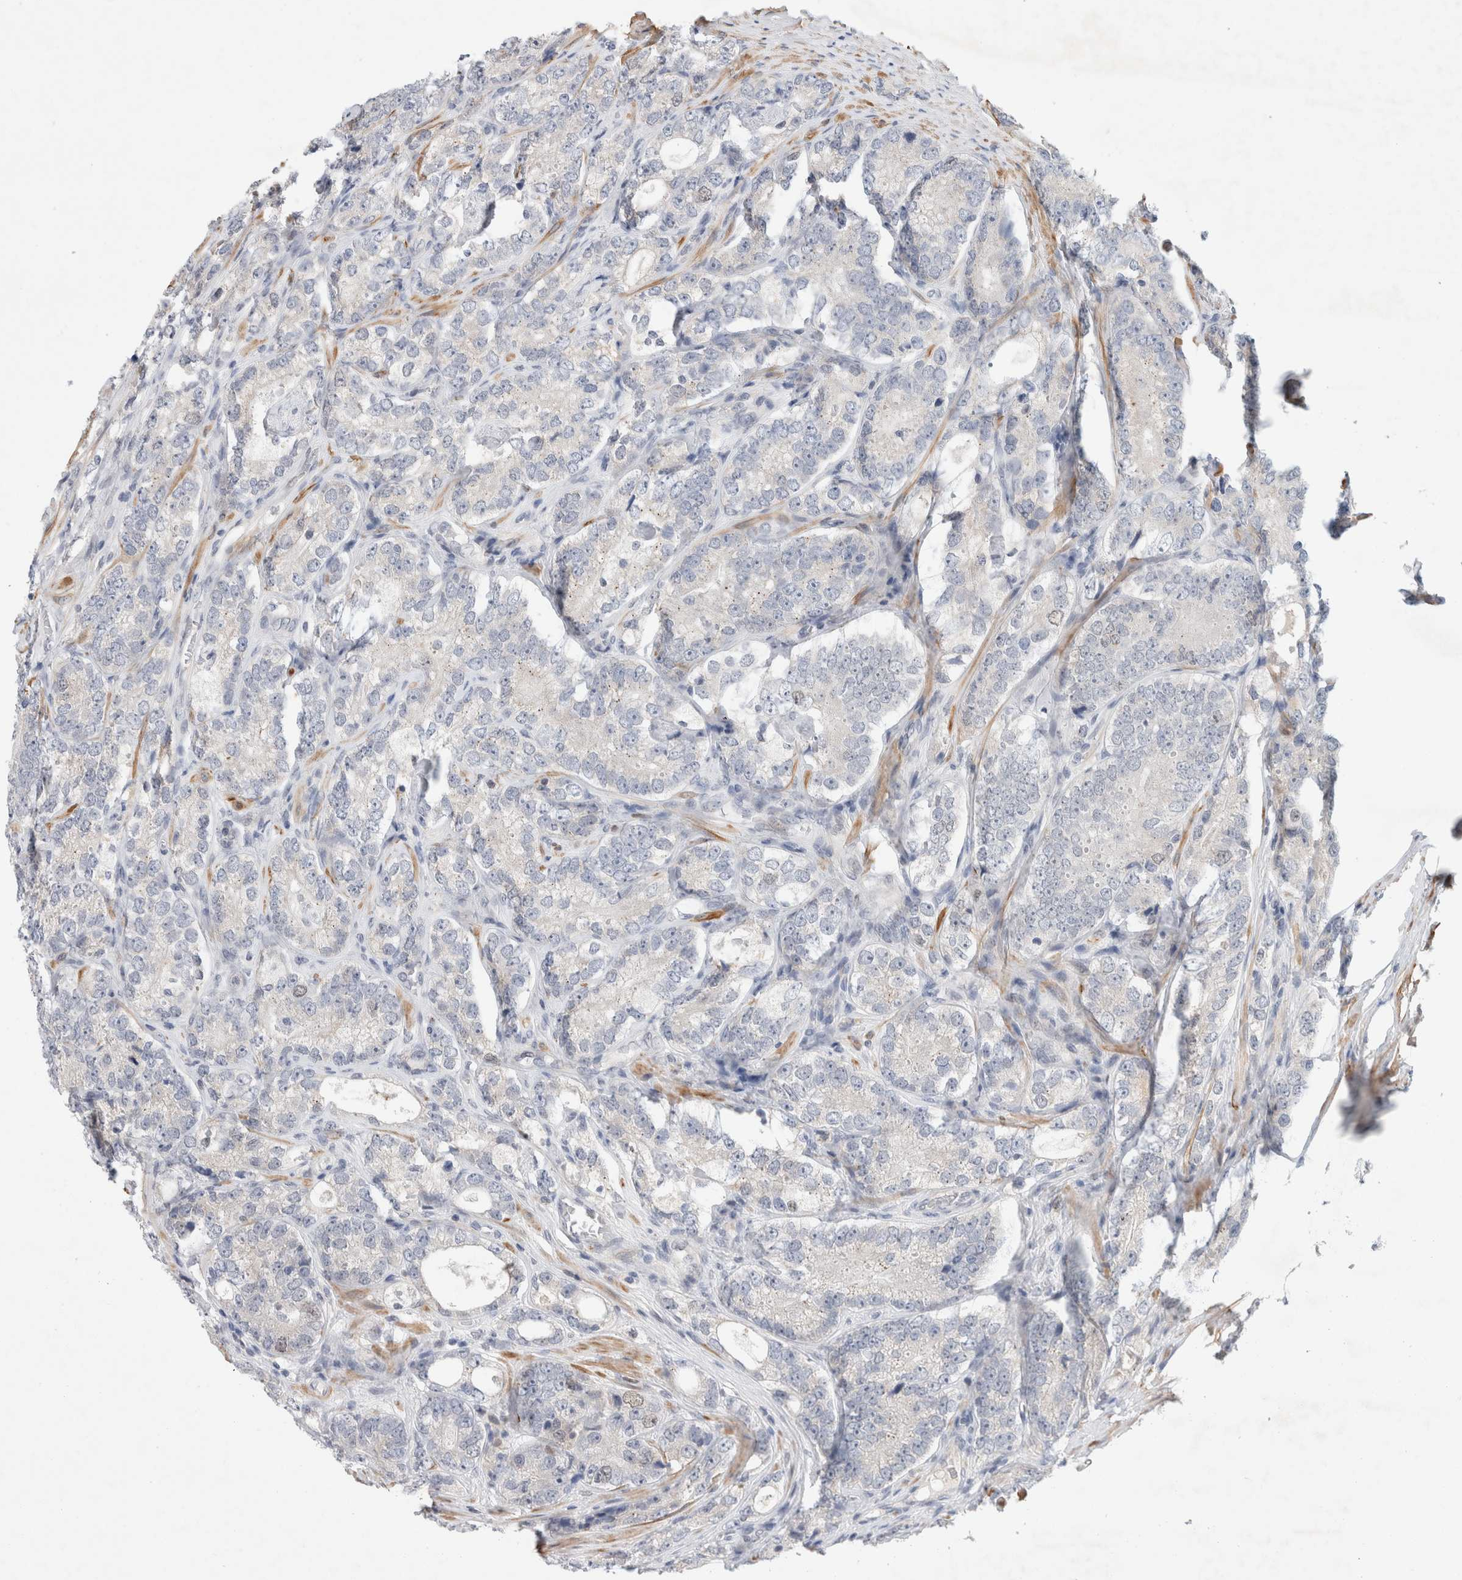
{"staining": {"intensity": "negative", "quantity": "none", "location": "none"}, "tissue": "prostate cancer", "cell_type": "Tumor cells", "image_type": "cancer", "snomed": [{"axis": "morphology", "description": "Adenocarcinoma, High grade"}, {"axis": "topography", "description": "Prostate"}], "caption": "This is an IHC histopathology image of human prostate cancer. There is no staining in tumor cells.", "gene": "KNL1", "patient": {"sex": "male", "age": 56}}